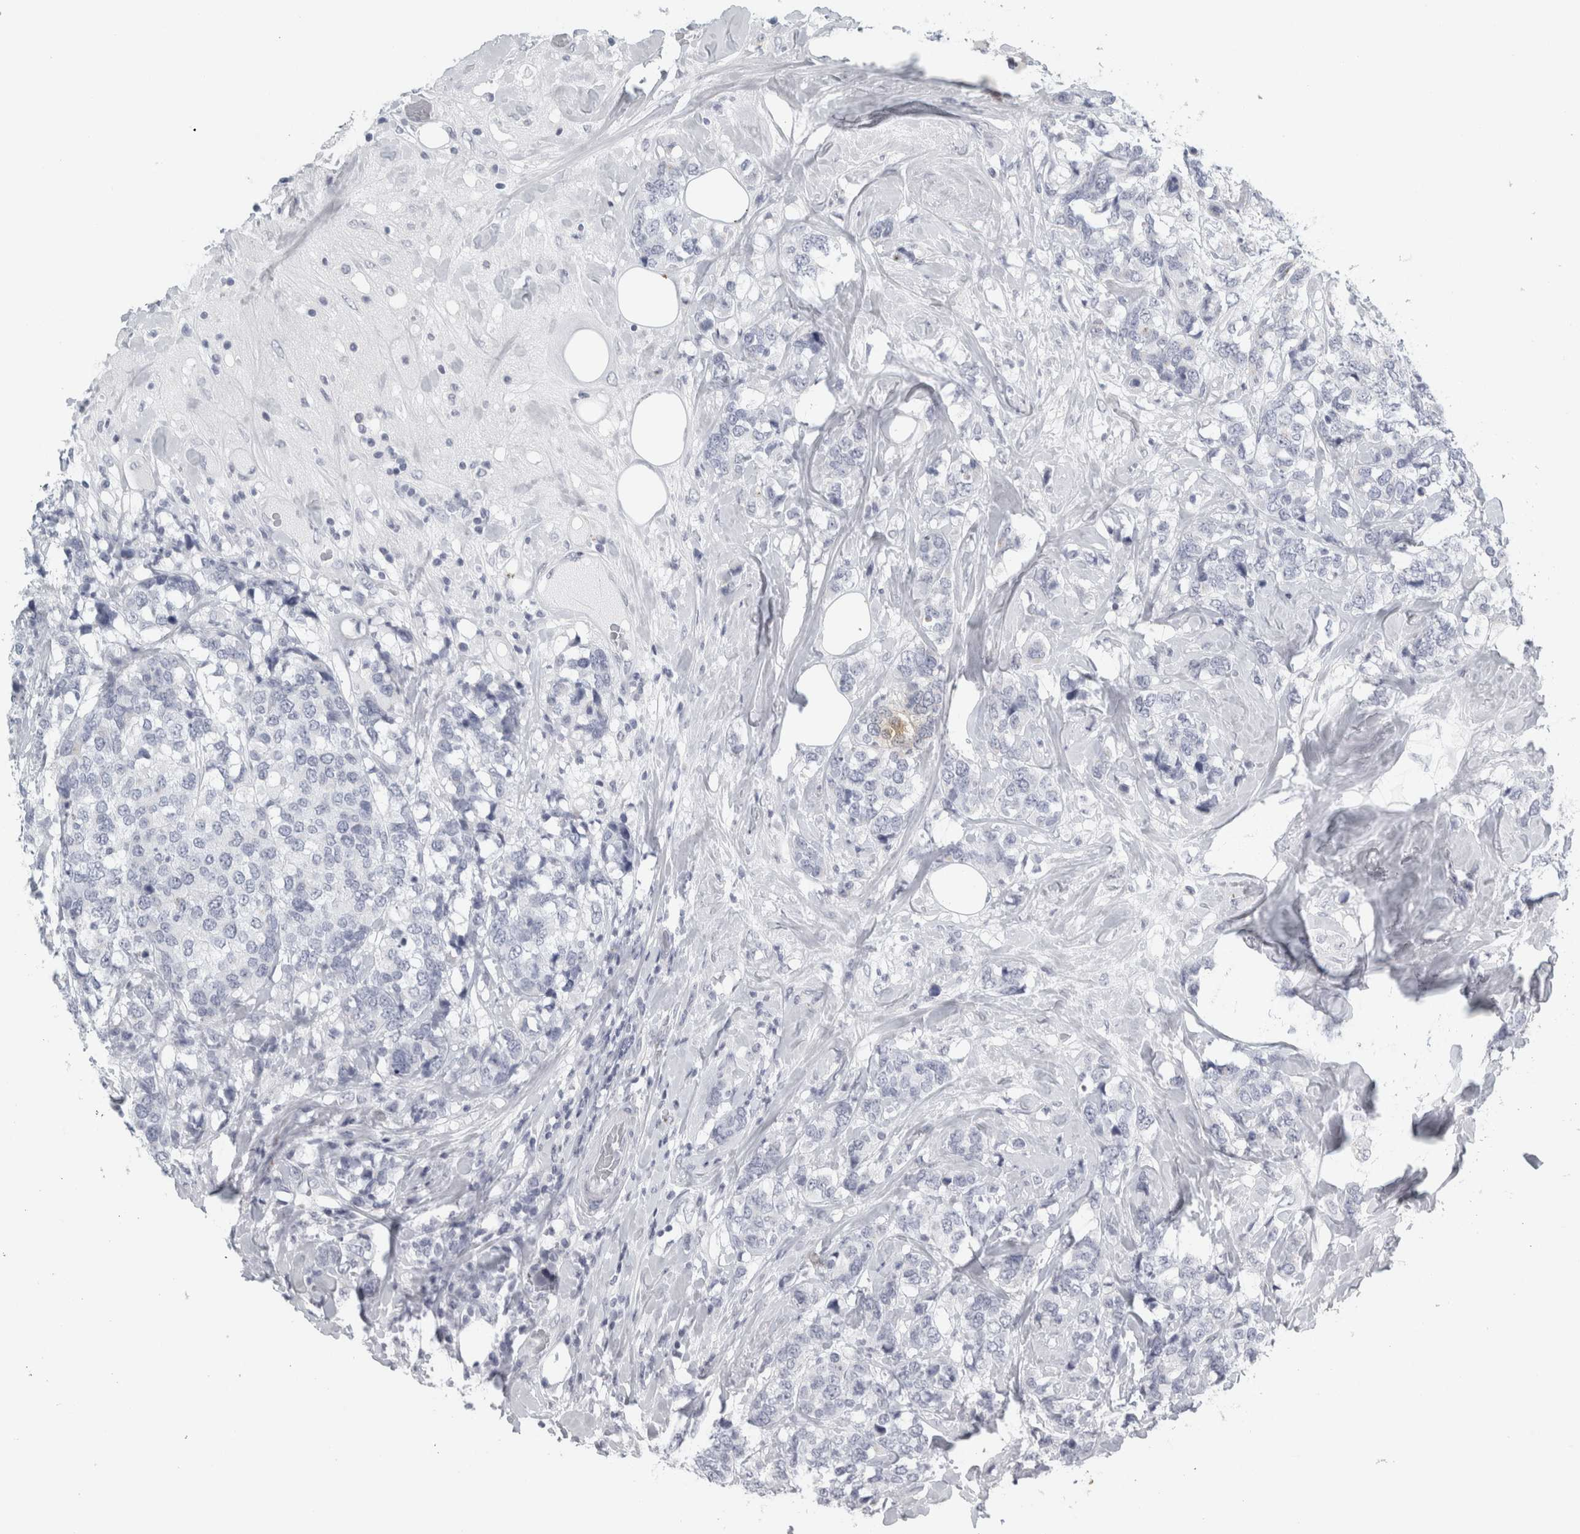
{"staining": {"intensity": "negative", "quantity": "none", "location": "none"}, "tissue": "breast cancer", "cell_type": "Tumor cells", "image_type": "cancer", "snomed": [{"axis": "morphology", "description": "Lobular carcinoma"}, {"axis": "topography", "description": "Breast"}], "caption": "DAB immunohistochemical staining of human breast cancer shows no significant positivity in tumor cells.", "gene": "CPE", "patient": {"sex": "female", "age": 59}}